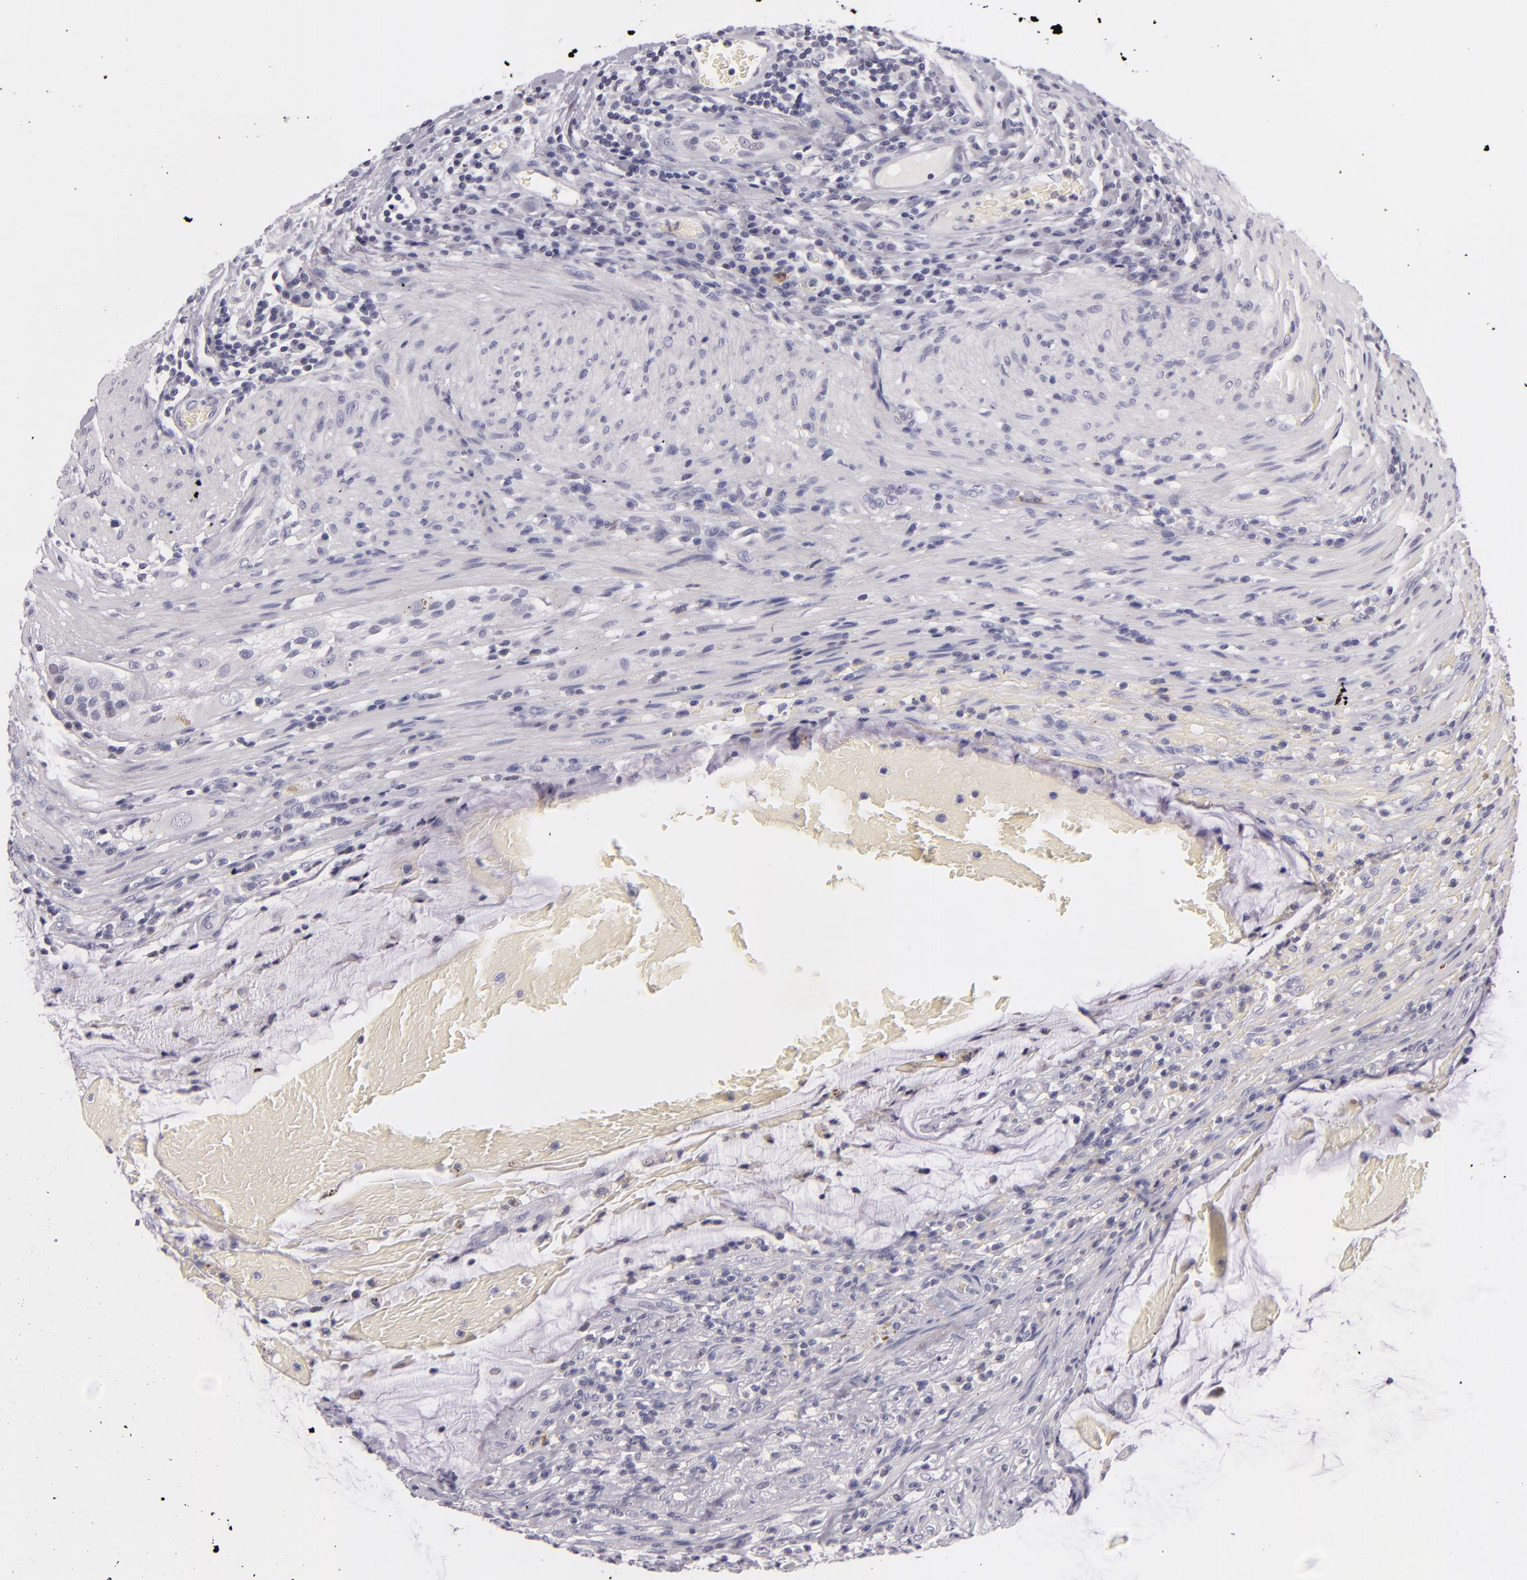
{"staining": {"intensity": "negative", "quantity": "none", "location": "none"}, "tissue": "colorectal cancer", "cell_type": "Tumor cells", "image_type": "cancer", "snomed": [{"axis": "morphology", "description": "Adenocarcinoma, NOS"}, {"axis": "topography", "description": "Colon"}], "caption": "A high-resolution histopathology image shows IHC staining of colorectal cancer, which exhibits no significant positivity in tumor cells.", "gene": "TNNC1", "patient": {"sex": "male", "age": 54}}